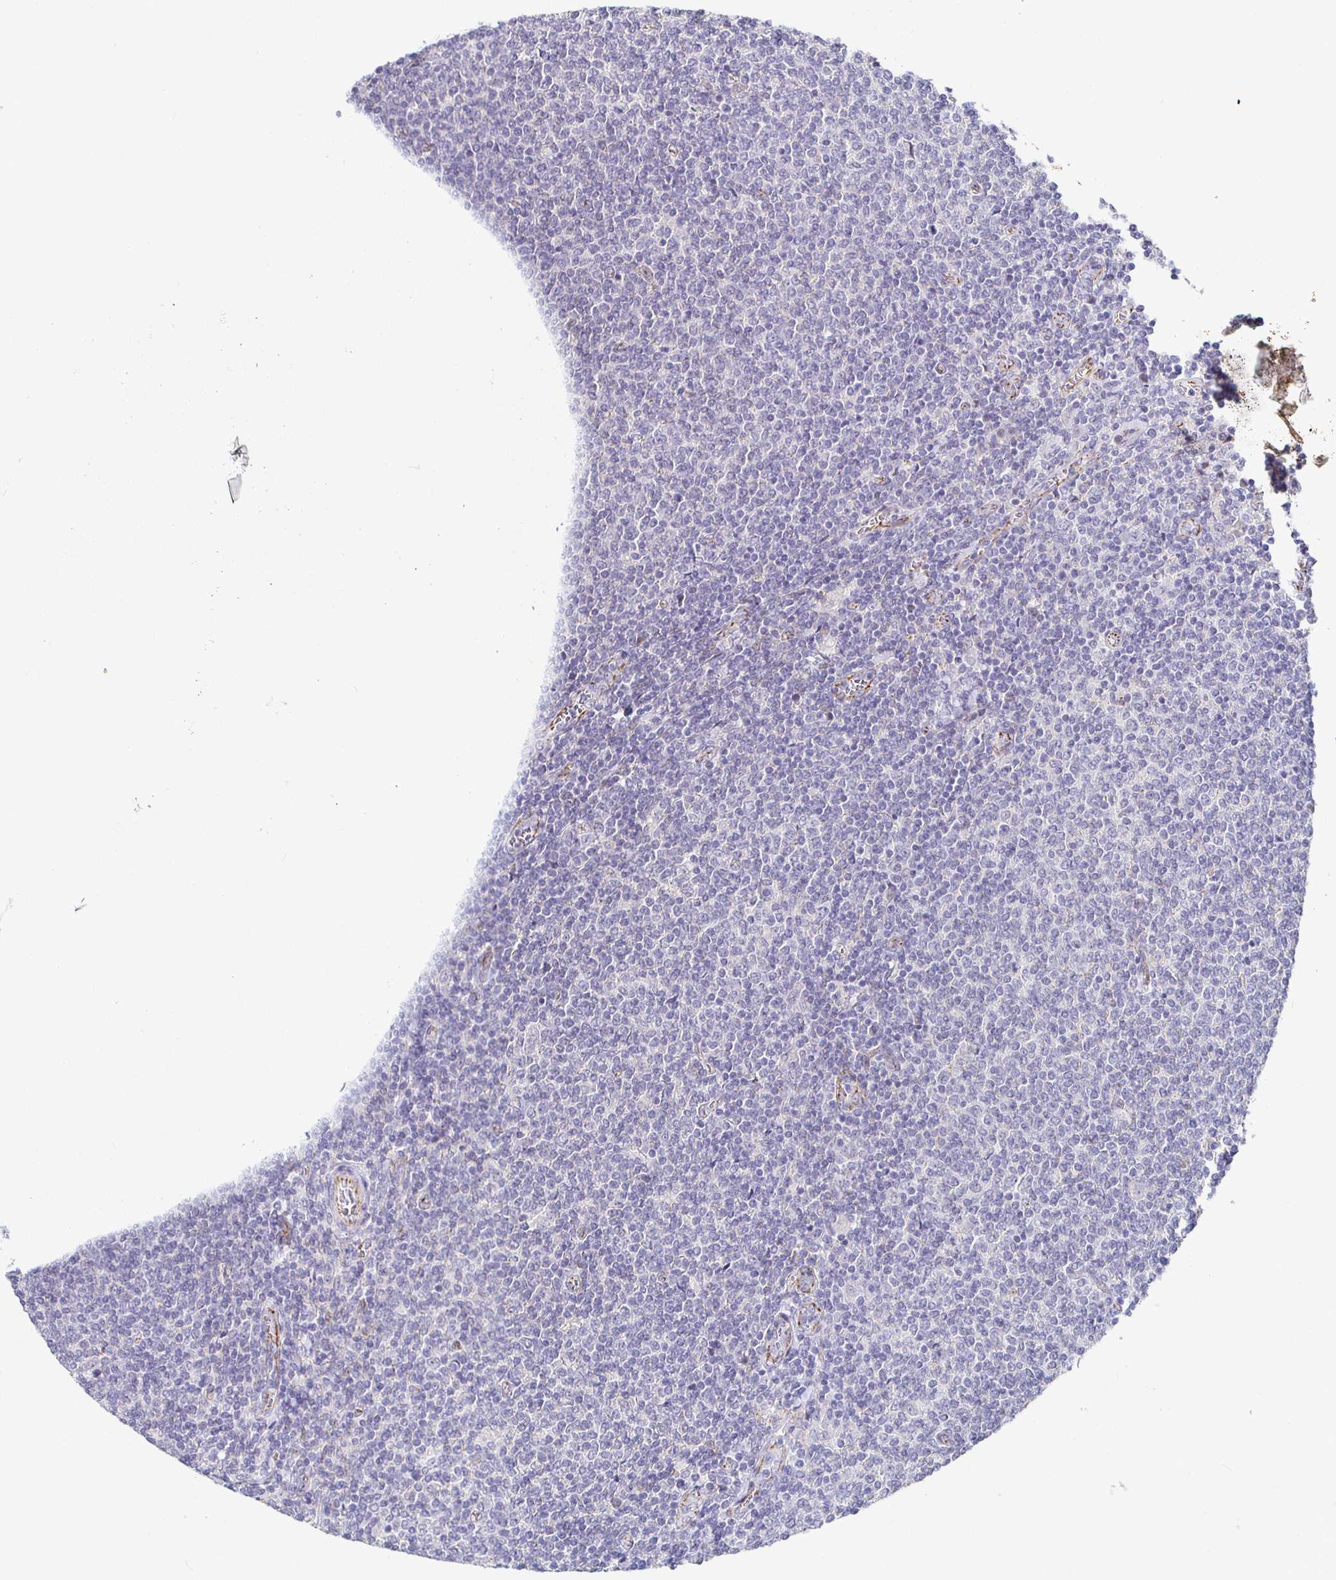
{"staining": {"intensity": "negative", "quantity": "none", "location": "none"}, "tissue": "lymphoma", "cell_type": "Tumor cells", "image_type": "cancer", "snomed": [{"axis": "morphology", "description": "Malignant lymphoma, non-Hodgkin's type, Low grade"}, {"axis": "topography", "description": "Lymph node"}], "caption": "This is a image of IHC staining of low-grade malignant lymphoma, non-Hodgkin's type, which shows no positivity in tumor cells. (Brightfield microscopy of DAB (3,3'-diaminobenzidine) immunohistochemistry at high magnification).", "gene": "PIWIL3", "patient": {"sex": "male", "age": 52}}